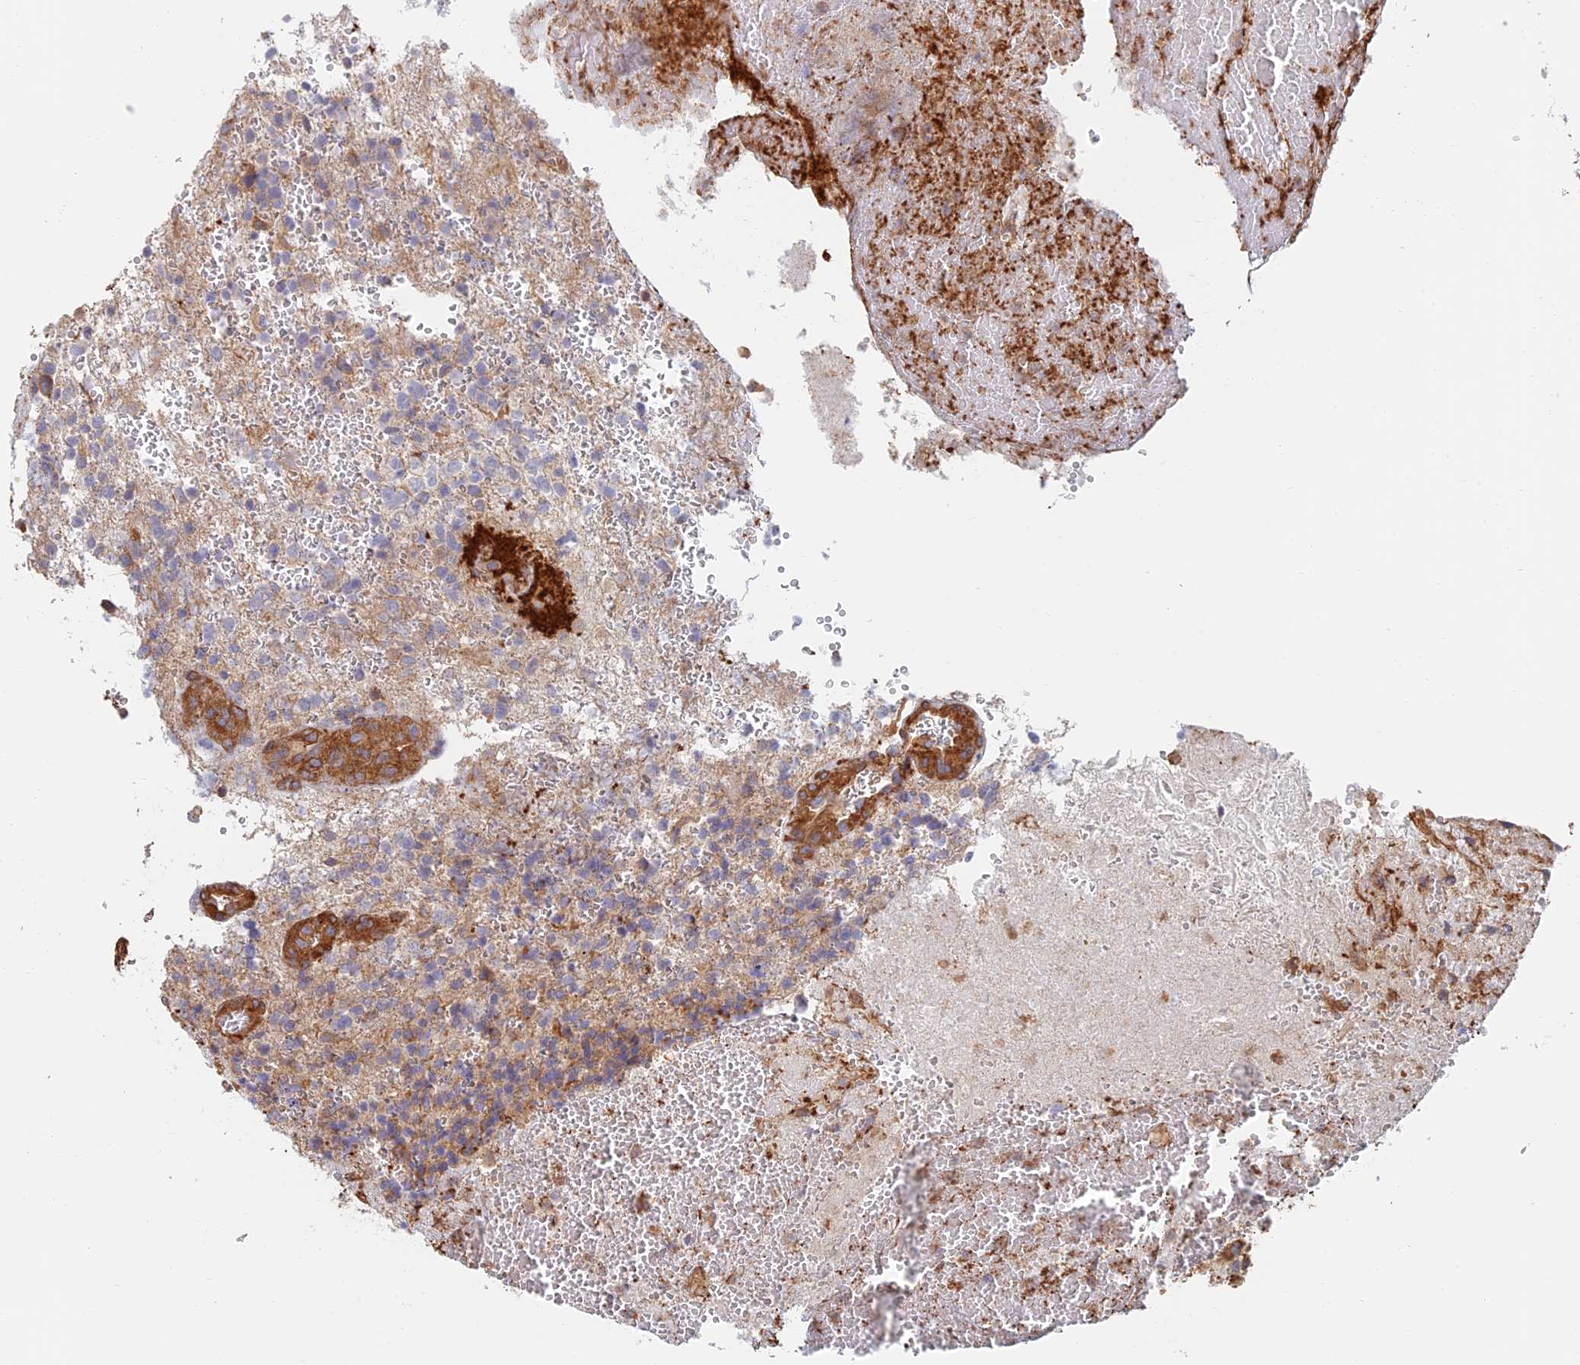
{"staining": {"intensity": "negative", "quantity": "none", "location": "none"}, "tissue": "glioma", "cell_type": "Tumor cells", "image_type": "cancer", "snomed": [{"axis": "morphology", "description": "Glioma, malignant, High grade"}, {"axis": "topography", "description": "Brain"}], "caption": "The IHC histopathology image has no significant positivity in tumor cells of glioma tissue. Brightfield microscopy of immunohistochemistry stained with DAB (3,3'-diaminobenzidine) (brown) and hematoxylin (blue), captured at high magnification.", "gene": "PAK4", "patient": {"sex": "male", "age": 56}}